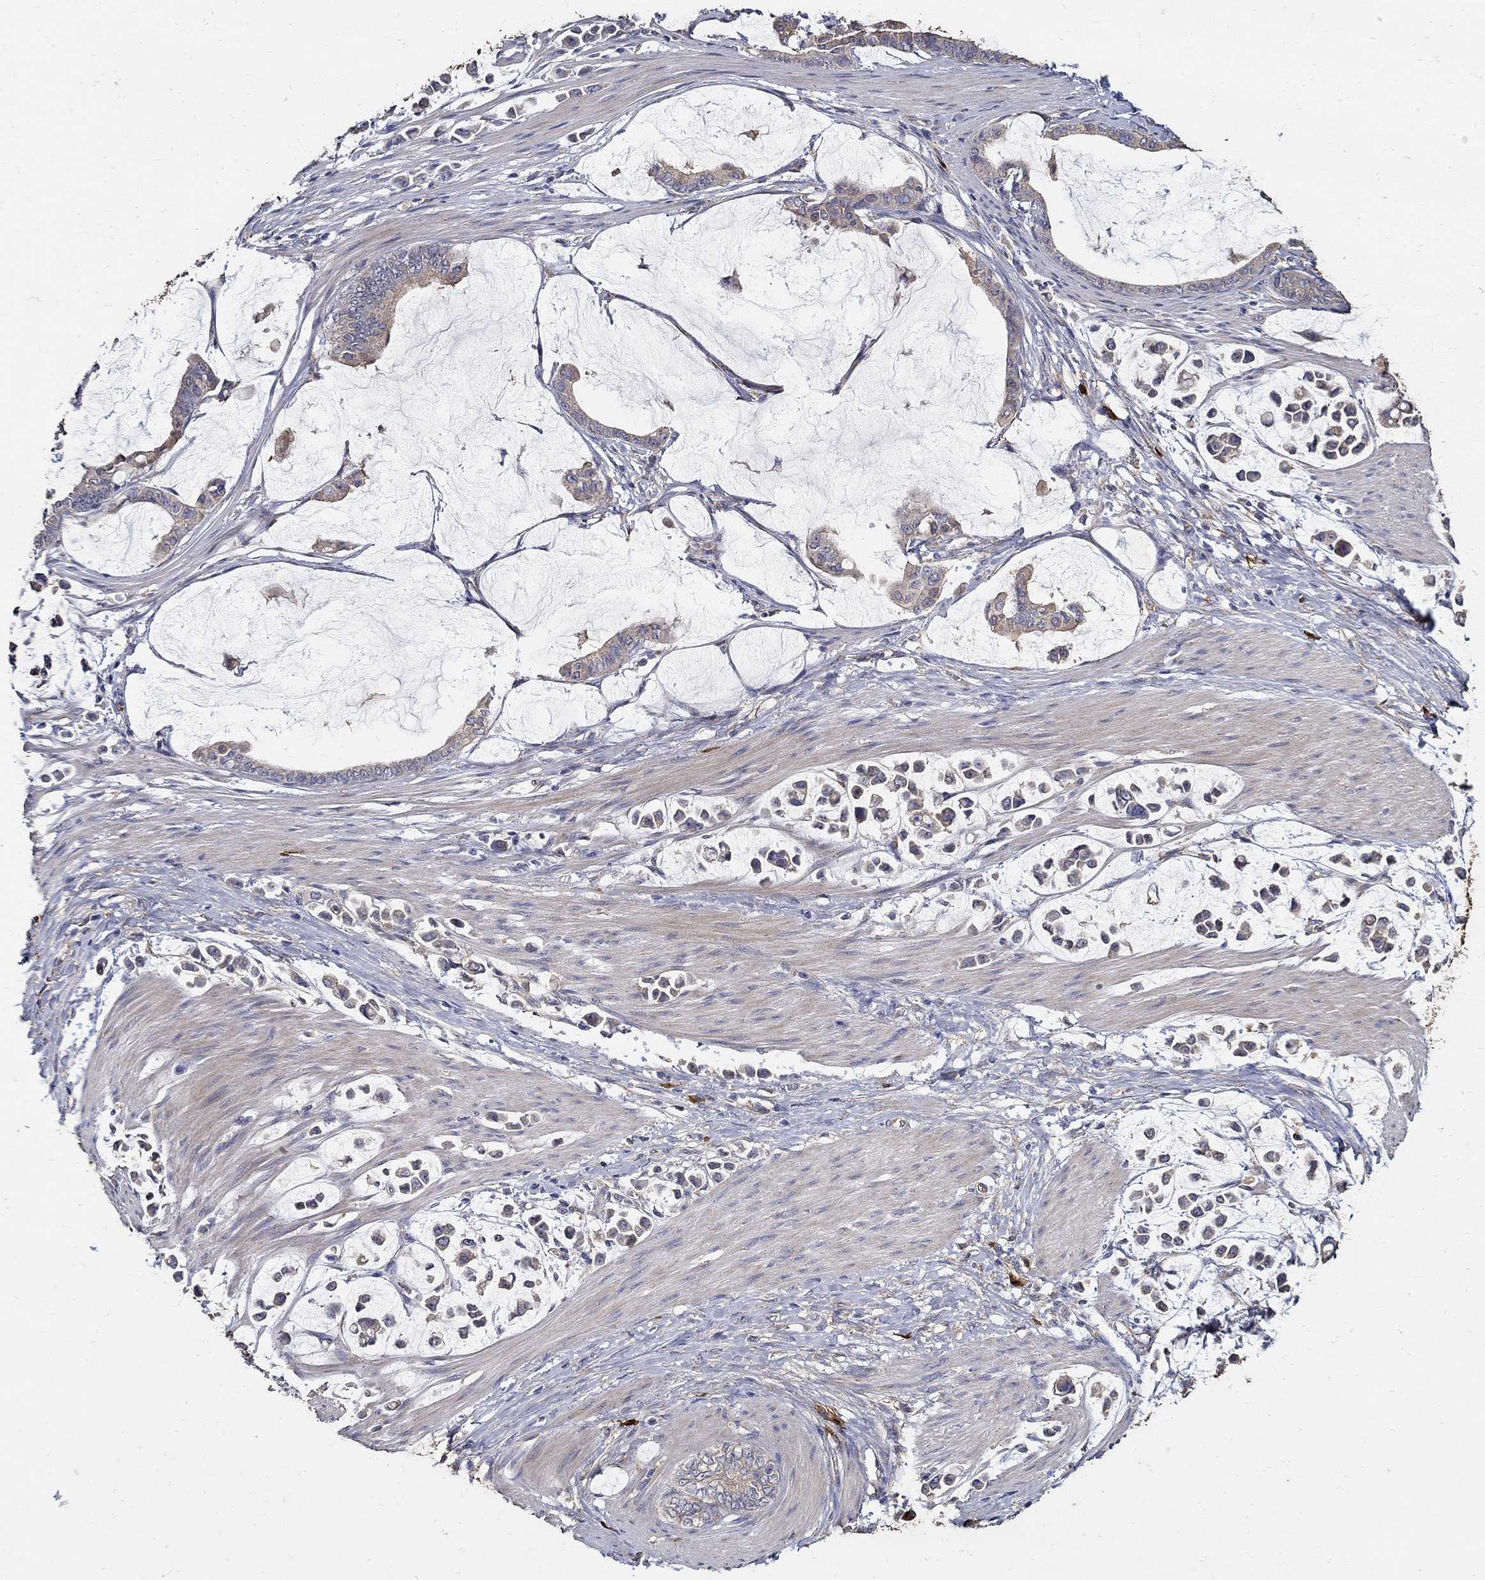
{"staining": {"intensity": "negative", "quantity": "none", "location": "none"}, "tissue": "stomach cancer", "cell_type": "Tumor cells", "image_type": "cancer", "snomed": [{"axis": "morphology", "description": "Adenocarcinoma, NOS"}, {"axis": "topography", "description": "Stomach"}], "caption": "IHC histopathology image of stomach cancer (adenocarcinoma) stained for a protein (brown), which shows no expression in tumor cells. (DAB (3,3'-diaminobenzidine) immunohistochemistry with hematoxylin counter stain).", "gene": "EMILIN3", "patient": {"sex": "male", "age": 82}}